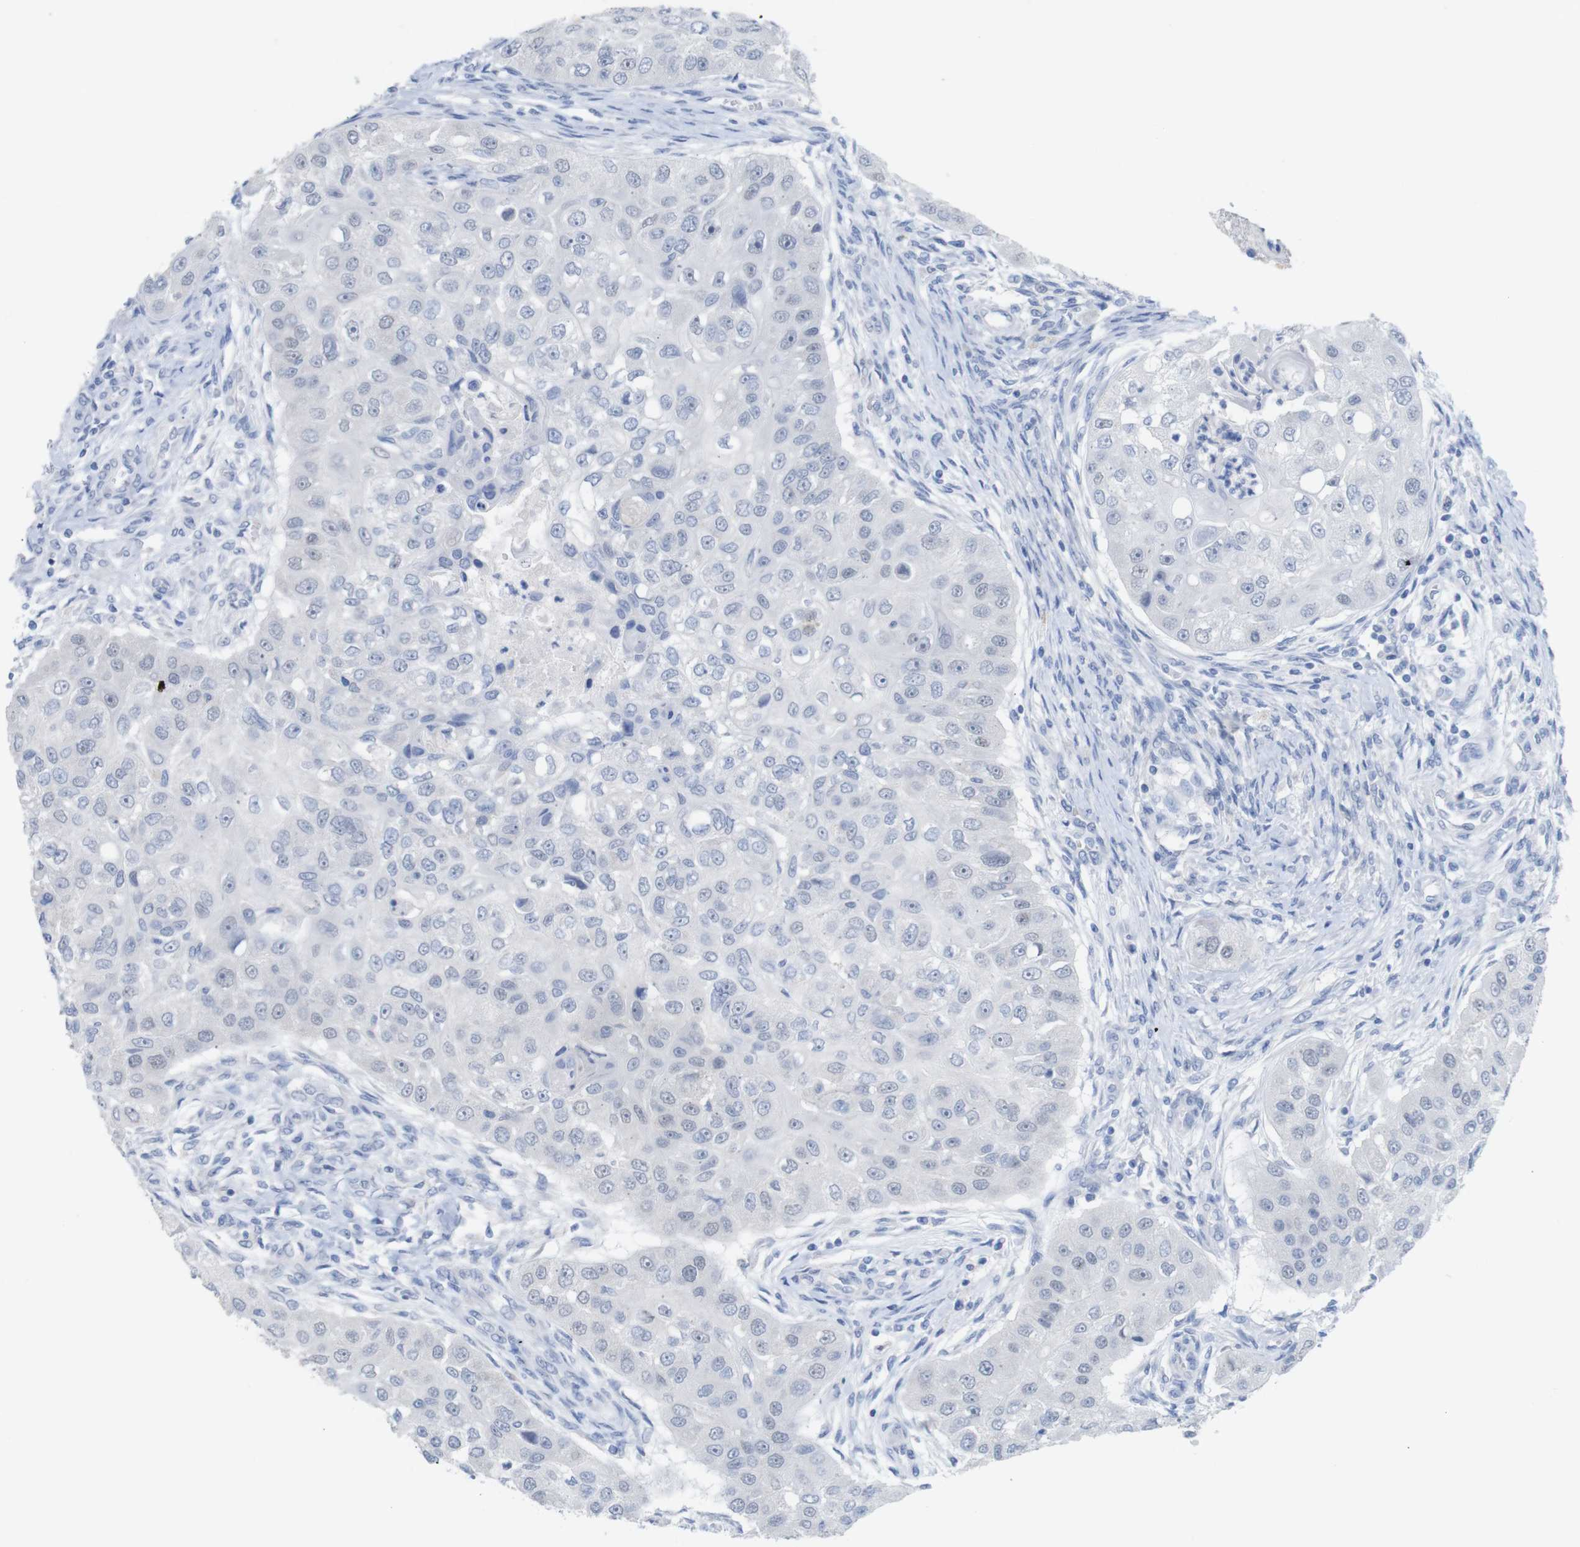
{"staining": {"intensity": "negative", "quantity": "none", "location": "none"}, "tissue": "head and neck cancer", "cell_type": "Tumor cells", "image_type": "cancer", "snomed": [{"axis": "morphology", "description": "Normal tissue, NOS"}, {"axis": "morphology", "description": "Squamous cell carcinoma, NOS"}, {"axis": "topography", "description": "Skeletal muscle"}, {"axis": "topography", "description": "Head-Neck"}], "caption": "This is a micrograph of immunohistochemistry (IHC) staining of head and neck cancer, which shows no expression in tumor cells.", "gene": "PNMA1", "patient": {"sex": "male", "age": 51}}